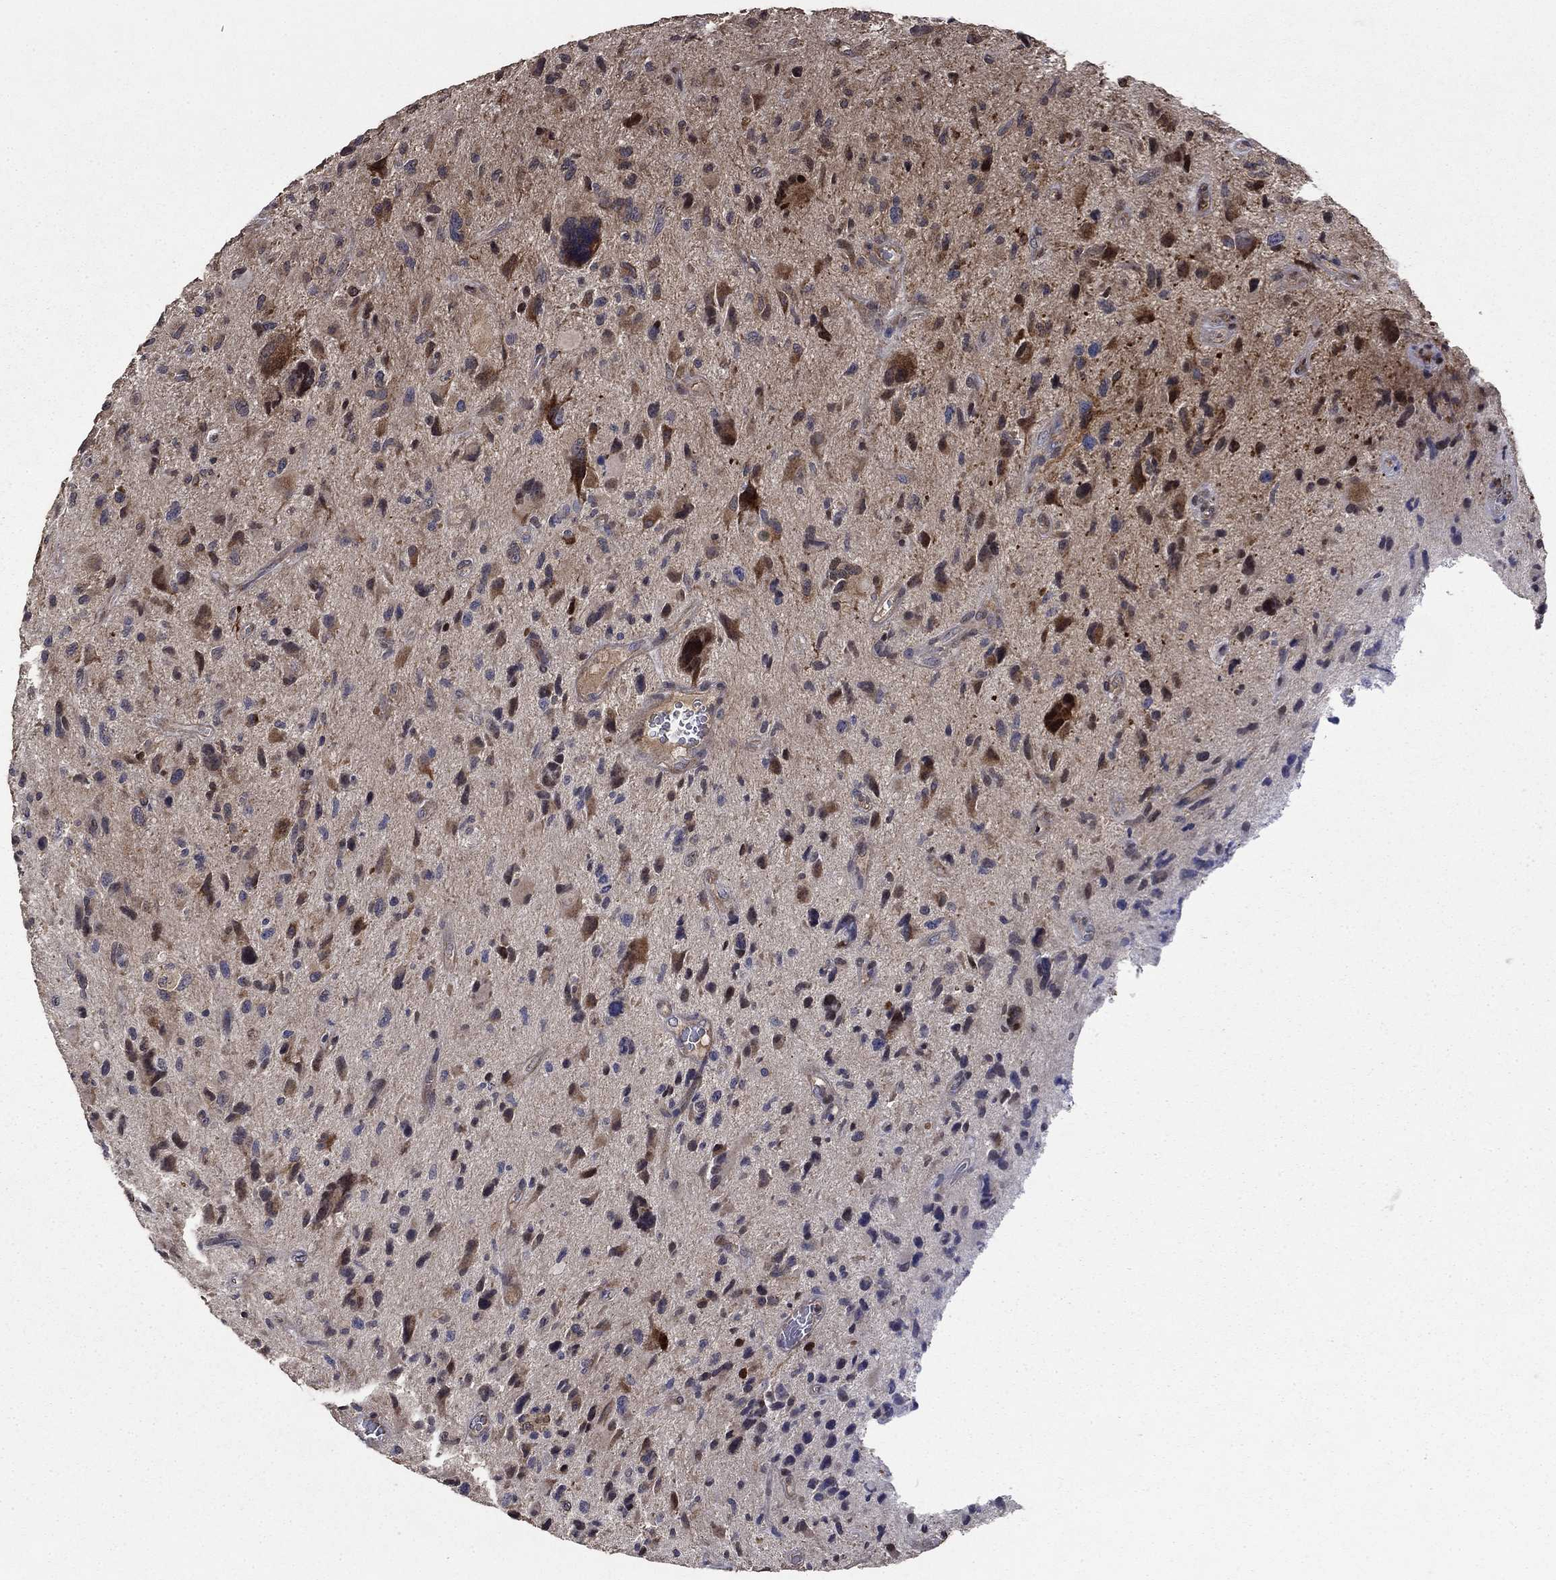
{"staining": {"intensity": "negative", "quantity": "none", "location": "none"}, "tissue": "glioma", "cell_type": "Tumor cells", "image_type": "cancer", "snomed": [{"axis": "morphology", "description": "Glioma, malignant, NOS"}, {"axis": "morphology", "description": "Glioma, malignant, High grade"}, {"axis": "topography", "description": "Brain"}], "caption": "The histopathology image exhibits no significant expression in tumor cells of malignant glioma. (Immunohistochemistry (ihc), brightfield microscopy, high magnification).", "gene": "DVL1", "patient": {"sex": "female", "age": 71}}